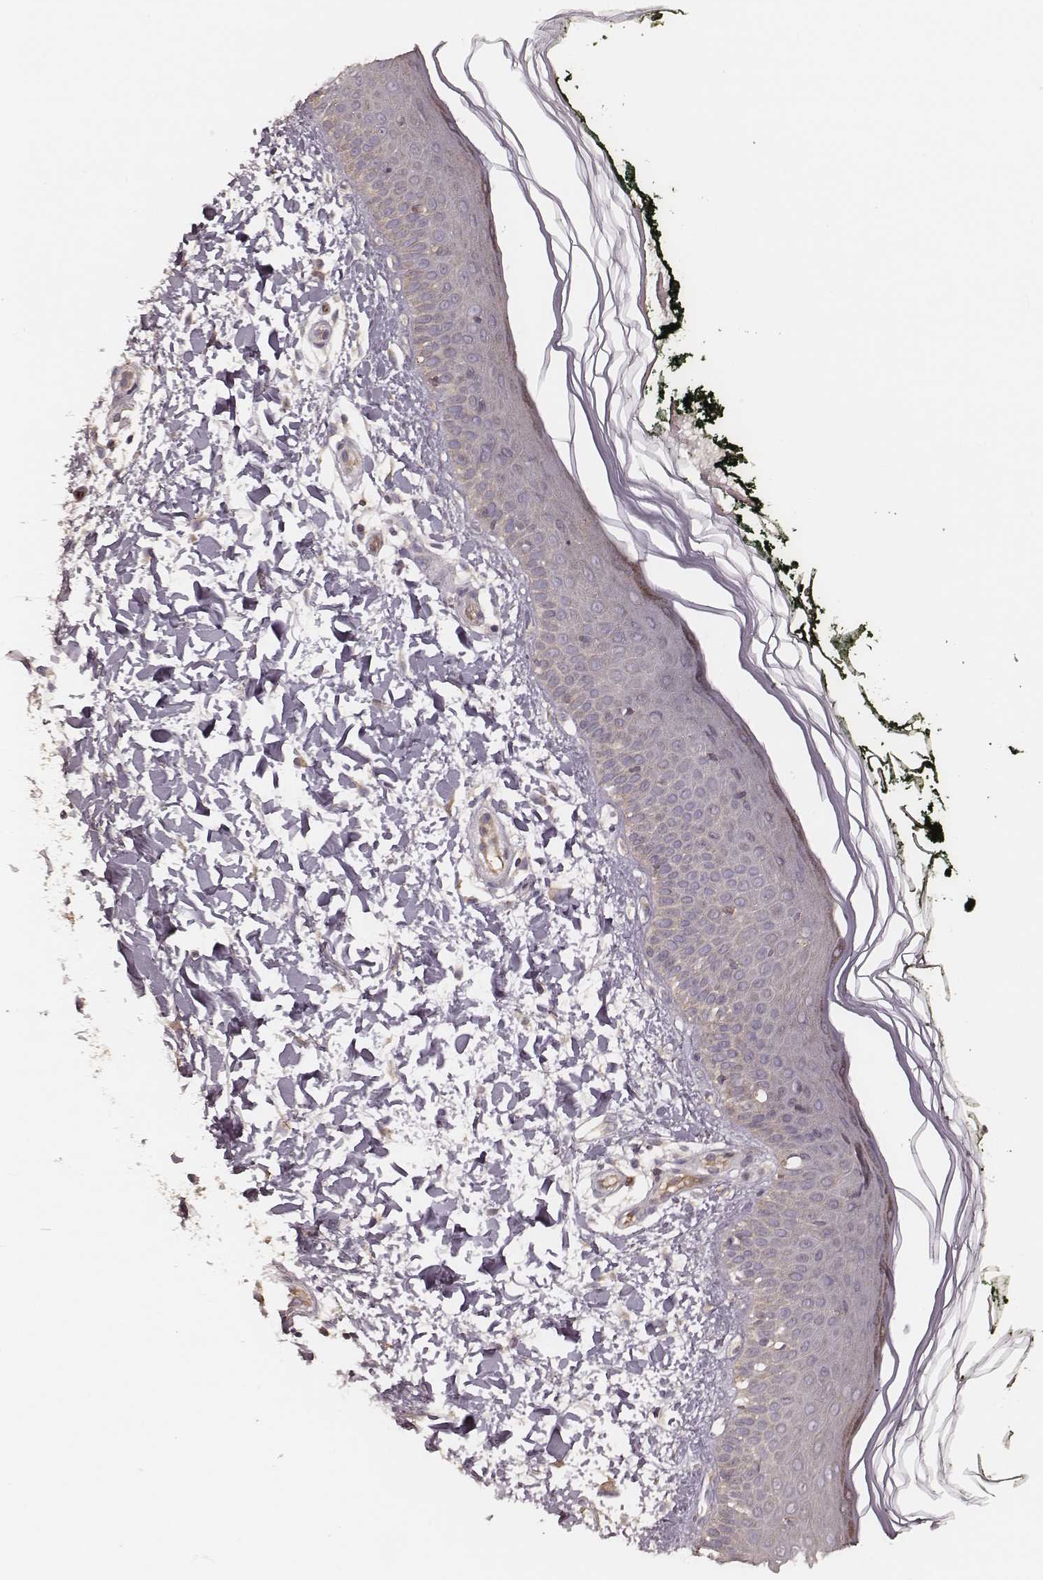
{"staining": {"intensity": "weak", "quantity": ">75%", "location": "cytoplasmic/membranous"}, "tissue": "skin", "cell_type": "Fibroblasts", "image_type": "normal", "snomed": [{"axis": "morphology", "description": "Normal tissue, NOS"}, {"axis": "topography", "description": "Skin"}], "caption": "DAB (3,3'-diaminobenzidine) immunohistochemical staining of benign skin reveals weak cytoplasmic/membranous protein positivity in approximately >75% of fibroblasts.", "gene": "CARS1", "patient": {"sex": "female", "age": 62}}